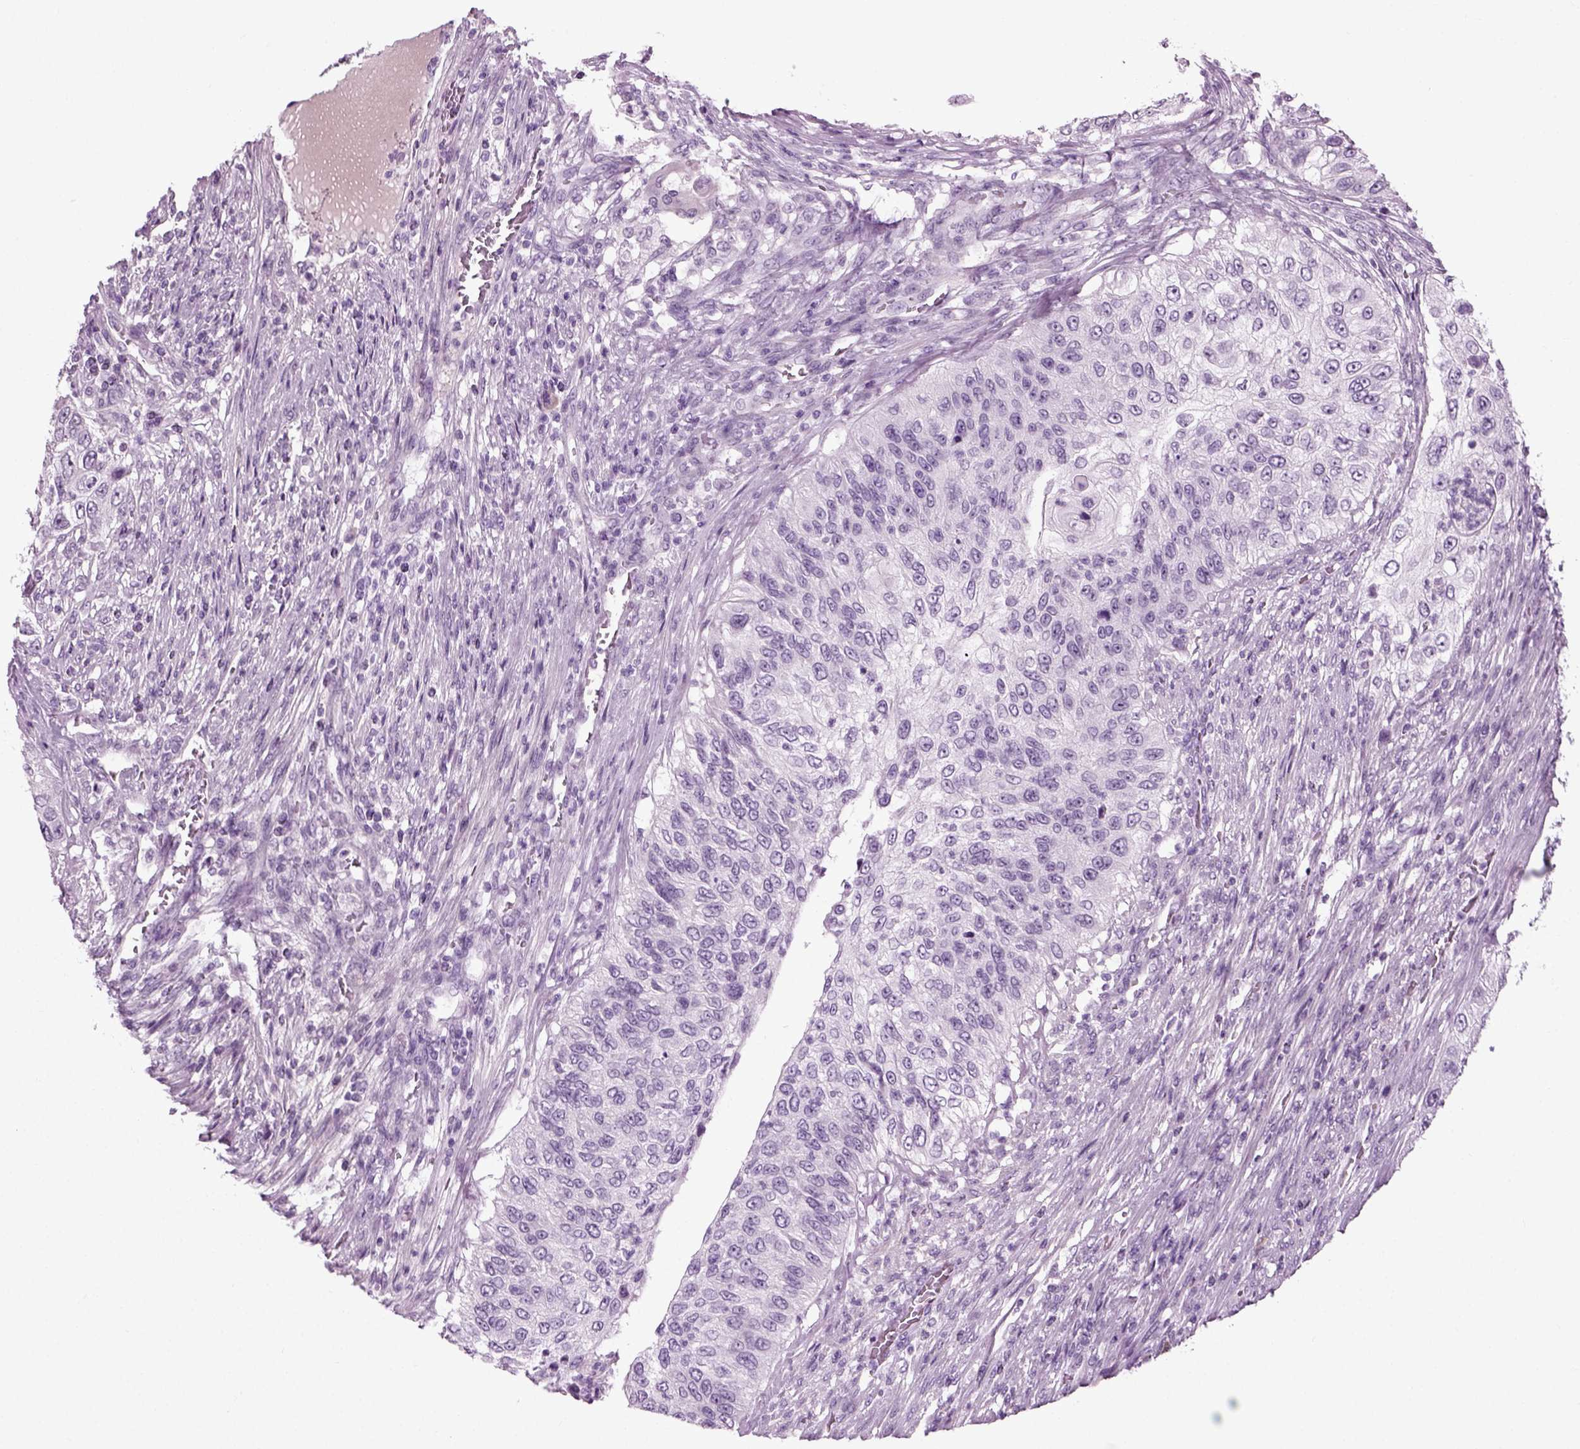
{"staining": {"intensity": "negative", "quantity": "none", "location": "none"}, "tissue": "urothelial cancer", "cell_type": "Tumor cells", "image_type": "cancer", "snomed": [{"axis": "morphology", "description": "Urothelial carcinoma, High grade"}, {"axis": "topography", "description": "Urinary bladder"}], "caption": "This is an IHC image of urothelial cancer. There is no expression in tumor cells.", "gene": "PRLH", "patient": {"sex": "female", "age": 60}}